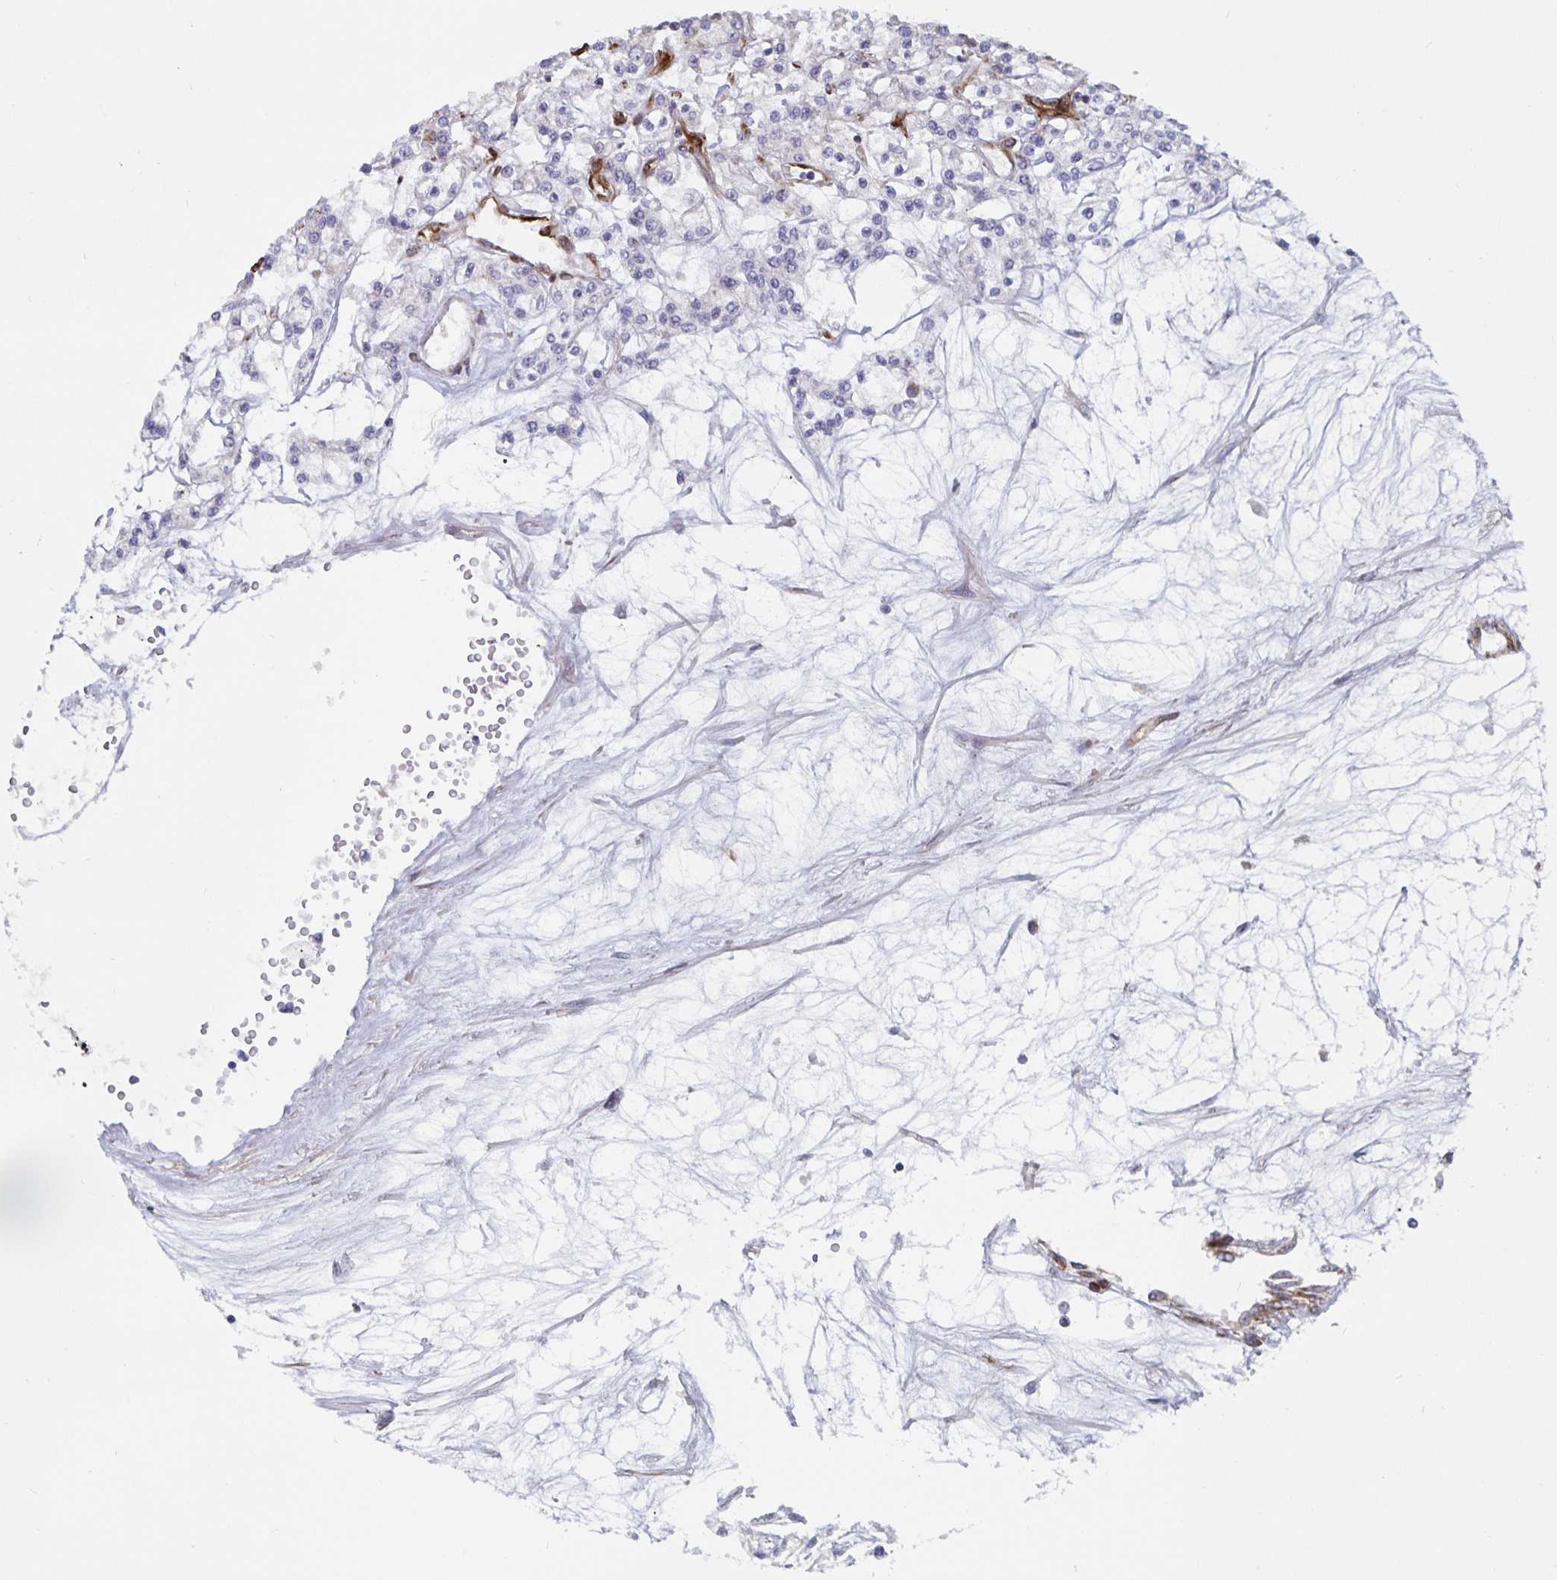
{"staining": {"intensity": "negative", "quantity": "none", "location": "none"}, "tissue": "renal cancer", "cell_type": "Tumor cells", "image_type": "cancer", "snomed": [{"axis": "morphology", "description": "Adenocarcinoma, NOS"}, {"axis": "topography", "description": "Kidney"}], "caption": "Immunohistochemistry of human renal cancer (adenocarcinoma) shows no expression in tumor cells.", "gene": "BCAP29", "patient": {"sex": "female", "age": 59}}